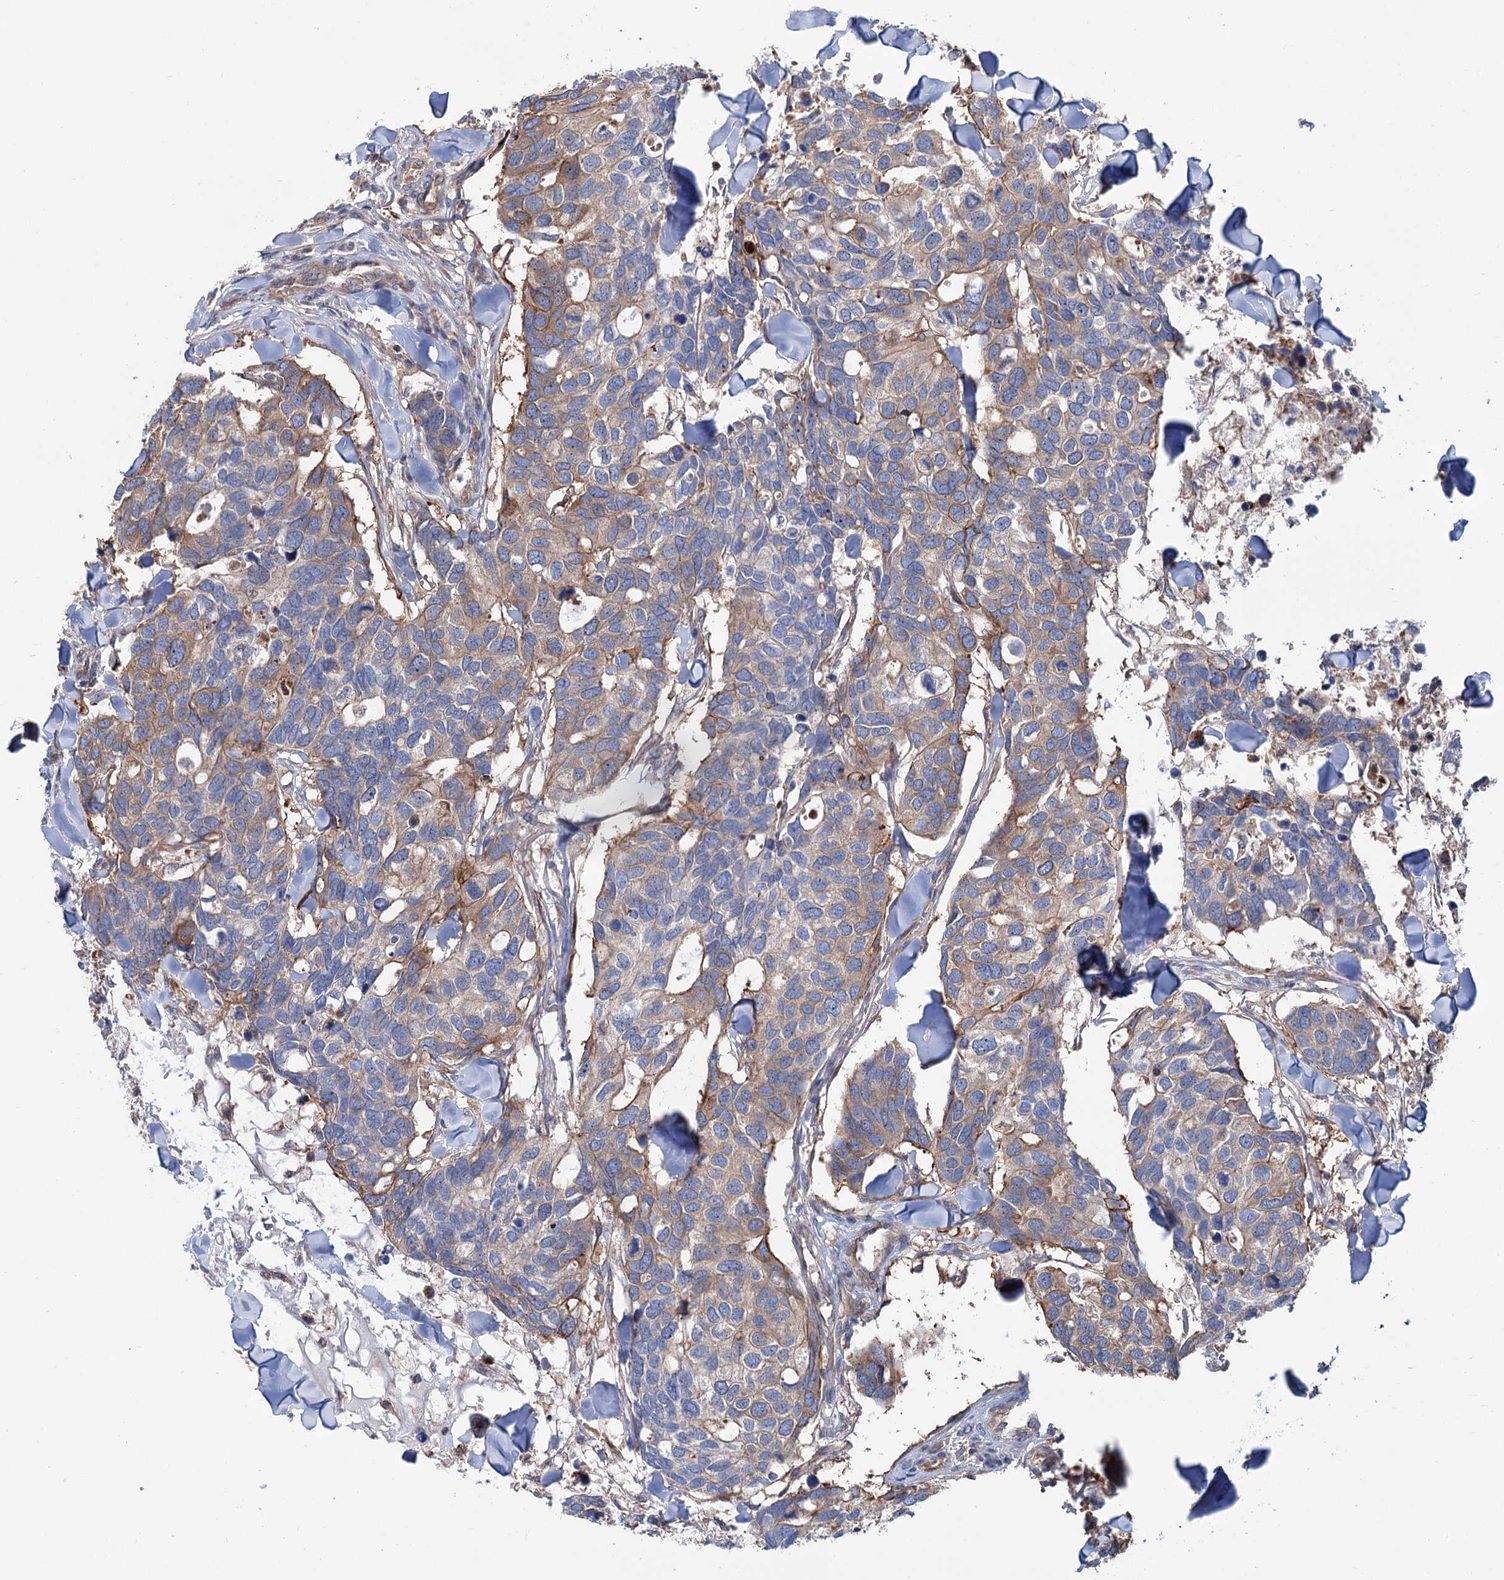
{"staining": {"intensity": "moderate", "quantity": ">75%", "location": "cytoplasmic/membranous"}, "tissue": "breast cancer", "cell_type": "Tumor cells", "image_type": "cancer", "snomed": [{"axis": "morphology", "description": "Duct carcinoma"}, {"axis": "topography", "description": "Breast"}], "caption": "Immunohistochemical staining of human breast intraductal carcinoma demonstrates medium levels of moderate cytoplasmic/membranous protein staining in about >75% of tumor cells. (brown staining indicates protein expression, while blue staining denotes nuclei).", "gene": "PTDSS2", "patient": {"sex": "female", "age": 83}}